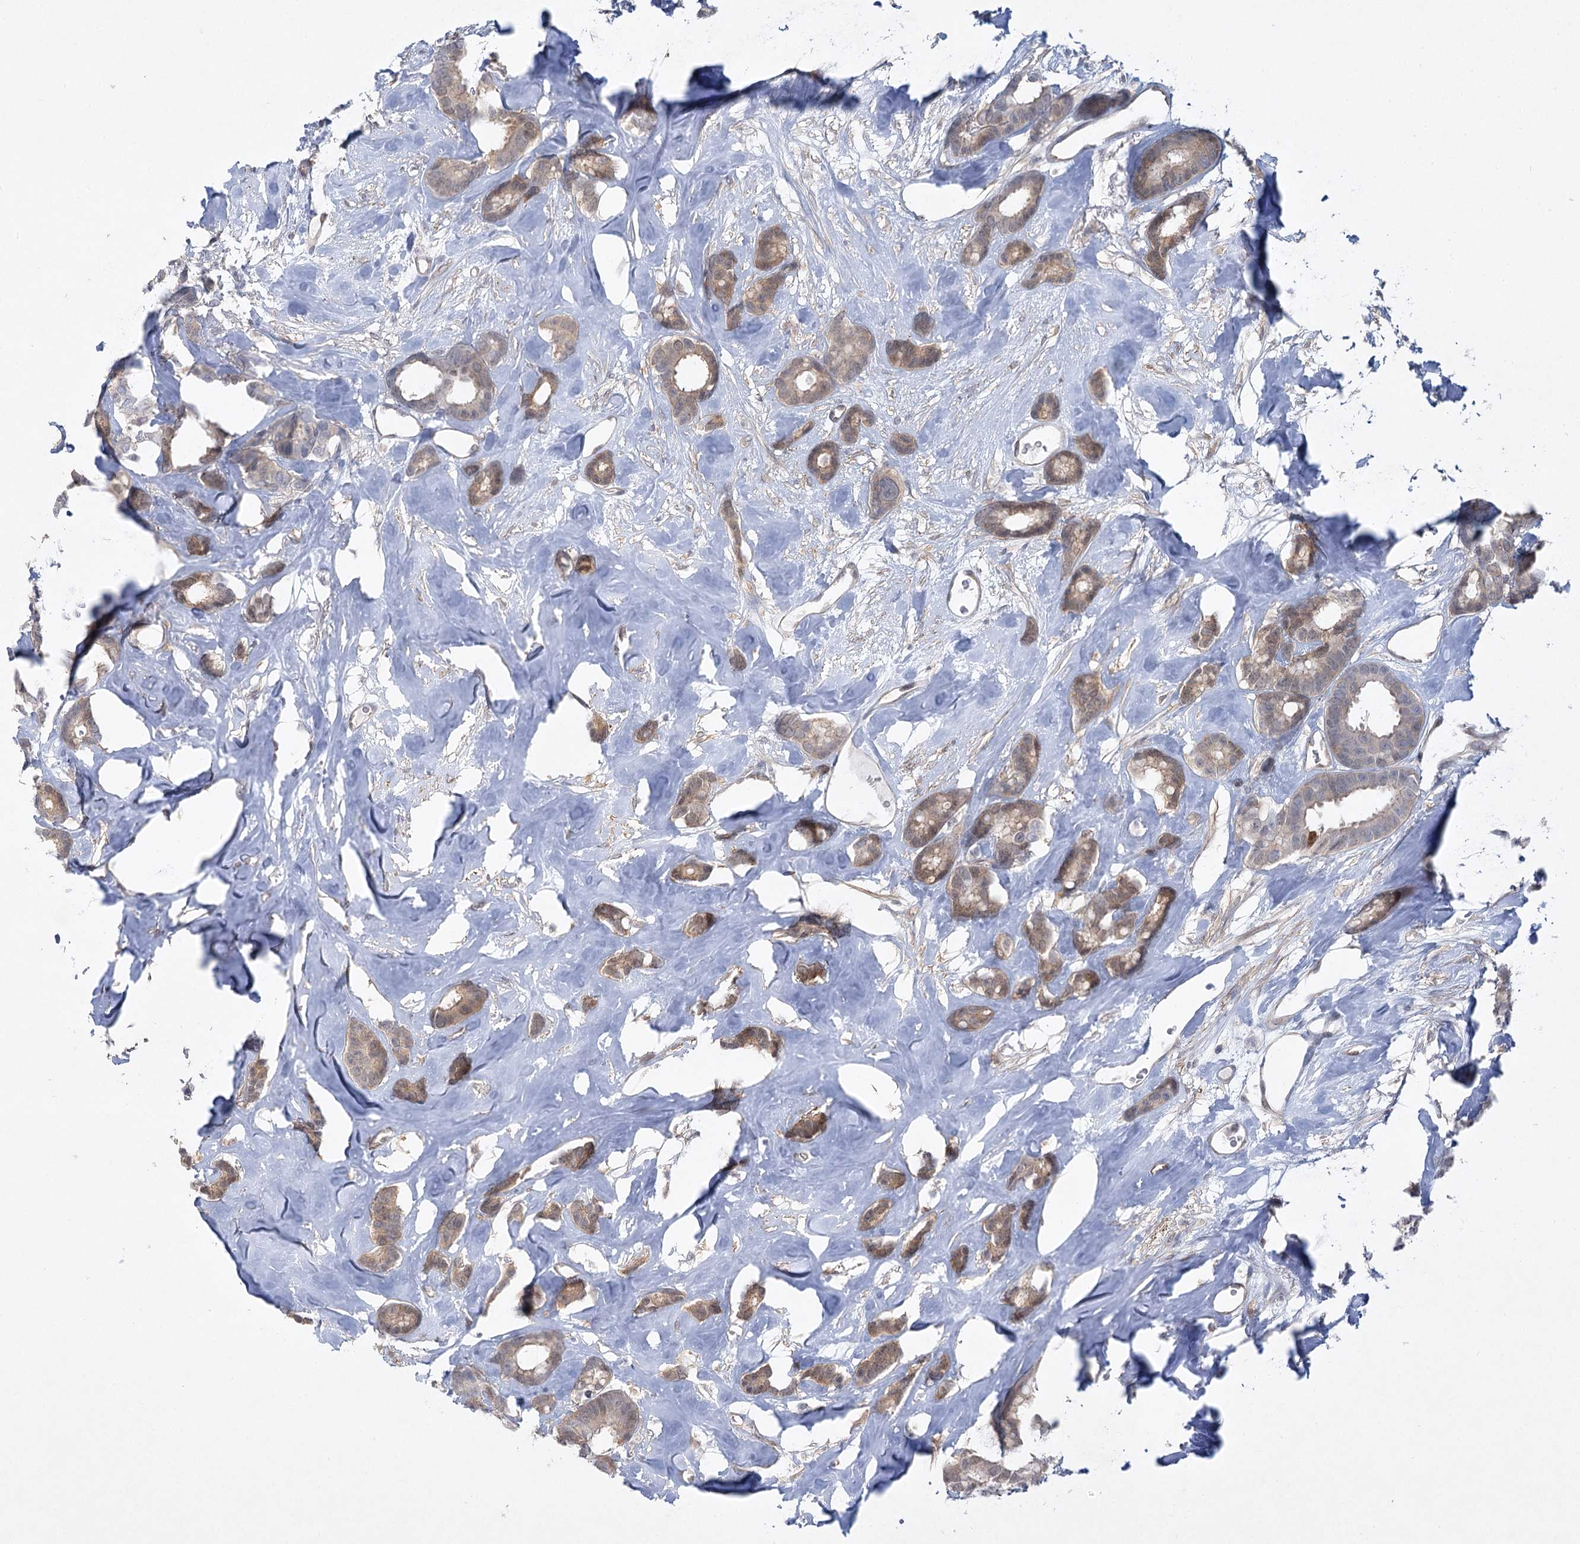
{"staining": {"intensity": "weak", "quantity": "25%-75%", "location": "cytoplasmic/membranous"}, "tissue": "breast cancer", "cell_type": "Tumor cells", "image_type": "cancer", "snomed": [{"axis": "morphology", "description": "Duct carcinoma"}, {"axis": "topography", "description": "Breast"}], "caption": "An immunohistochemistry histopathology image of neoplastic tissue is shown. Protein staining in brown shows weak cytoplasmic/membranous positivity in breast cancer (intraductal carcinoma) within tumor cells. (Stains: DAB in brown, nuclei in blue, Microscopy: brightfield microscopy at high magnification).", "gene": "AAMDC", "patient": {"sex": "female", "age": 87}}